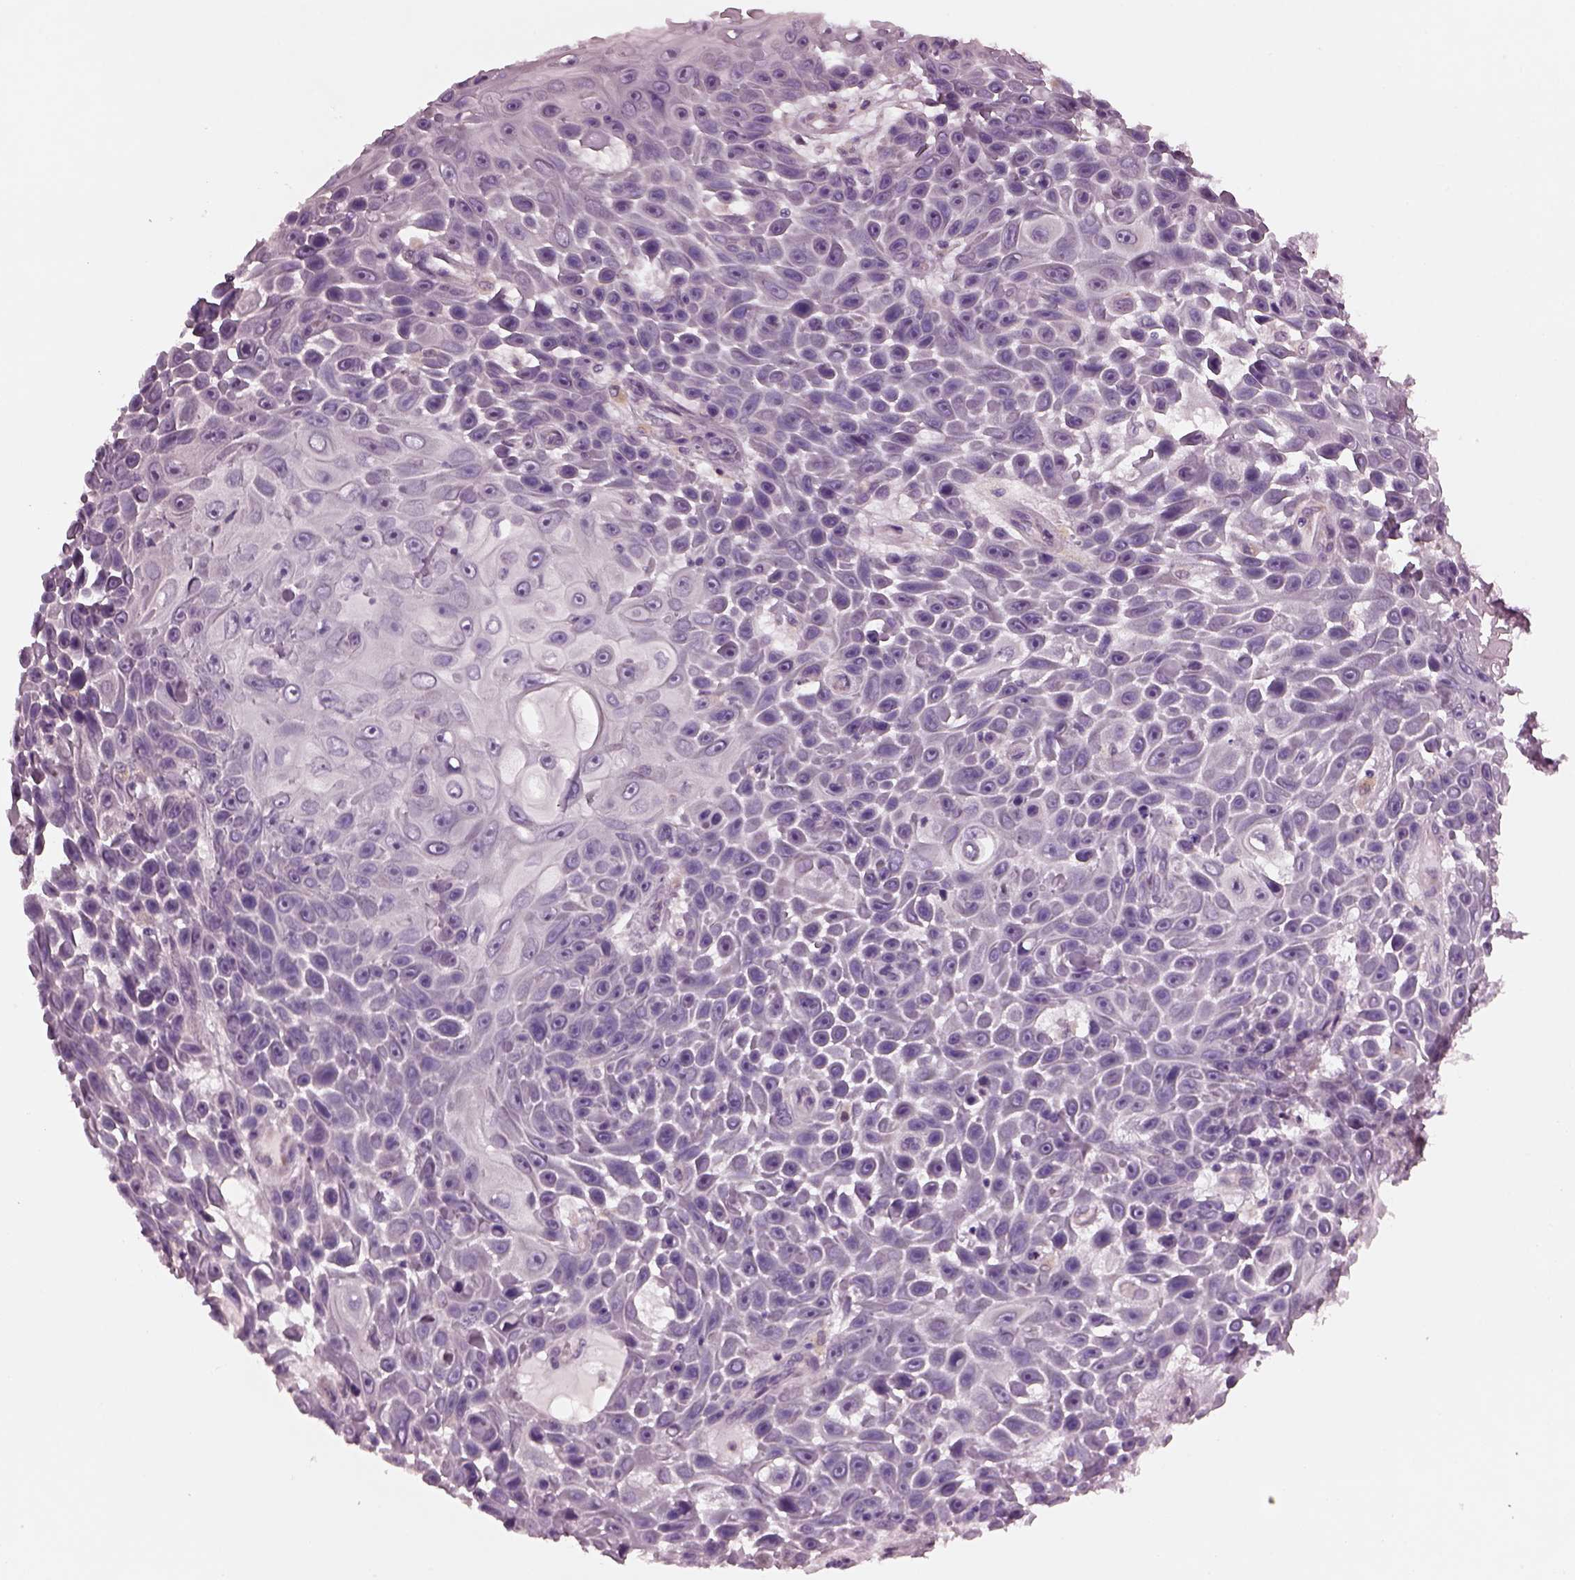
{"staining": {"intensity": "negative", "quantity": "none", "location": "none"}, "tissue": "skin cancer", "cell_type": "Tumor cells", "image_type": "cancer", "snomed": [{"axis": "morphology", "description": "Squamous cell carcinoma, NOS"}, {"axis": "topography", "description": "Skin"}], "caption": "IHC photomicrograph of neoplastic tissue: squamous cell carcinoma (skin) stained with DAB displays no significant protein expression in tumor cells.", "gene": "AP4M1", "patient": {"sex": "male", "age": 82}}